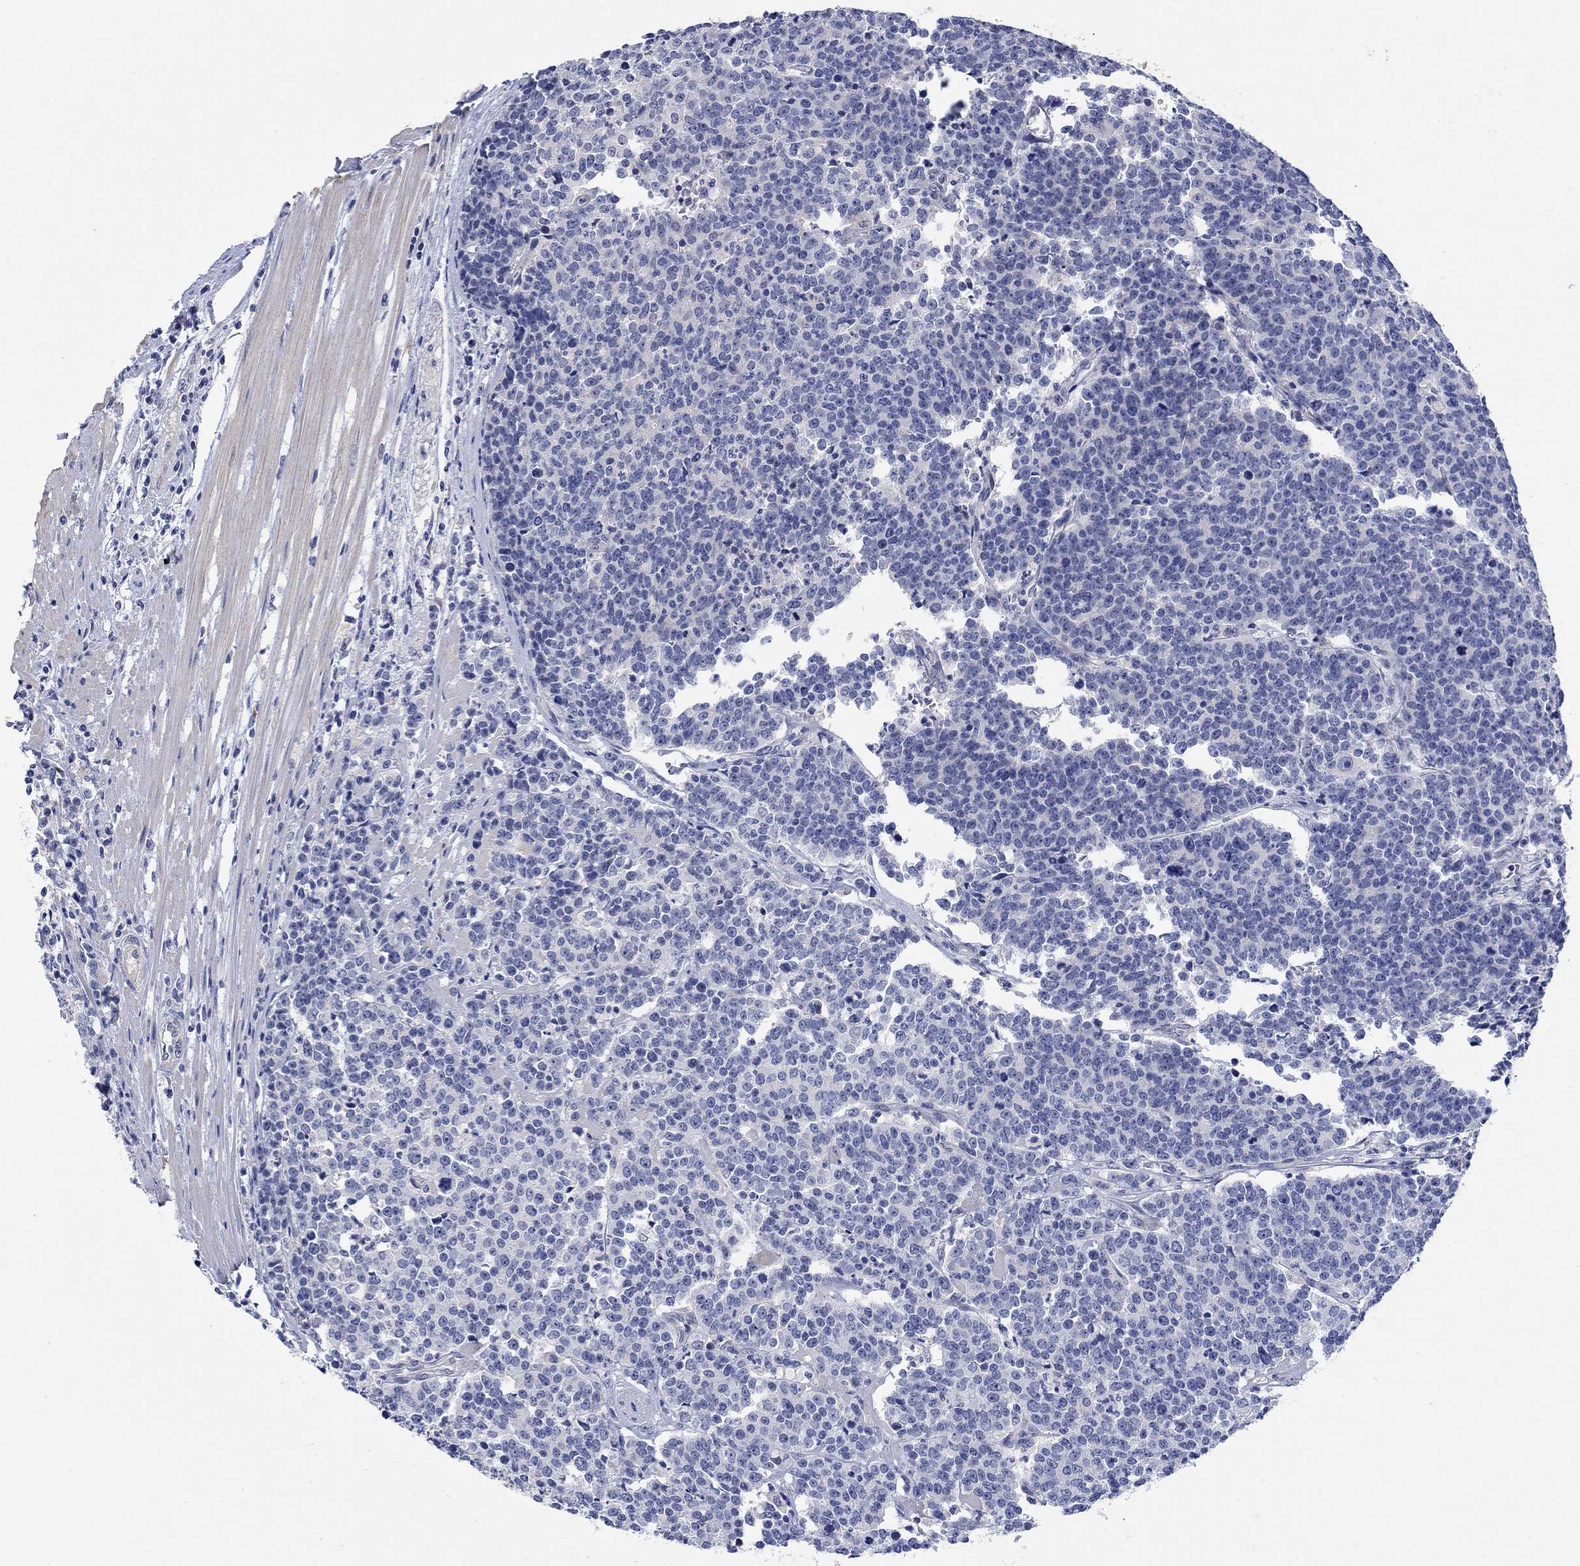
{"staining": {"intensity": "negative", "quantity": "none", "location": "none"}, "tissue": "prostate cancer", "cell_type": "Tumor cells", "image_type": "cancer", "snomed": [{"axis": "morphology", "description": "Adenocarcinoma, NOS"}, {"axis": "topography", "description": "Prostate"}], "caption": "High power microscopy micrograph of an immunohistochemistry (IHC) photomicrograph of prostate cancer (adenocarcinoma), revealing no significant positivity in tumor cells.", "gene": "KRT222", "patient": {"sex": "male", "age": 67}}